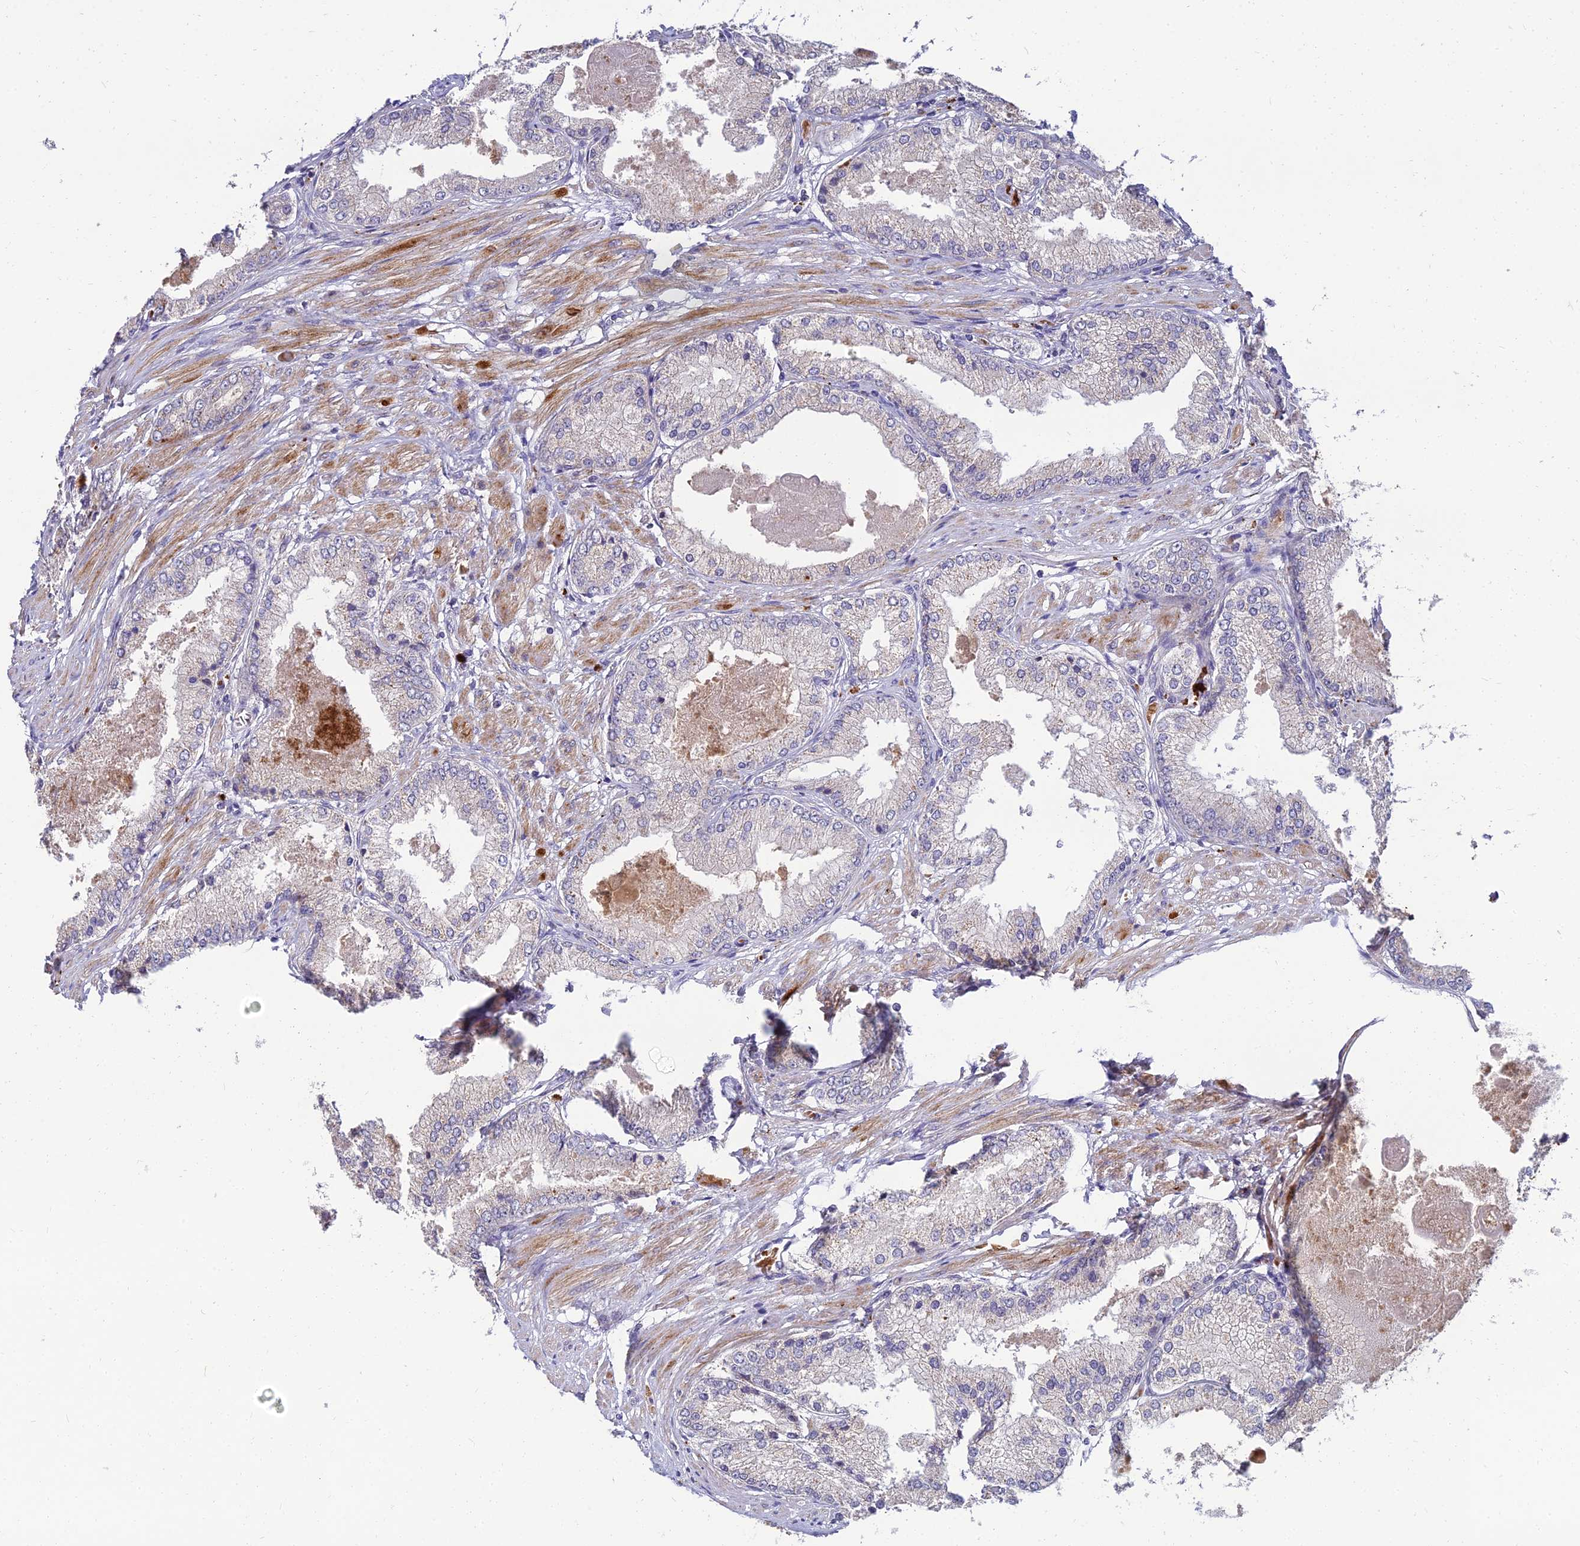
{"staining": {"intensity": "moderate", "quantity": "<25%", "location": "cytoplasmic/membranous"}, "tissue": "prostate cancer", "cell_type": "Tumor cells", "image_type": "cancer", "snomed": [{"axis": "morphology", "description": "Adenocarcinoma, Low grade"}, {"axis": "topography", "description": "Prostate"}], "caption": "Immunohistochemical staining of prostate cancer reveals low levels of moderate cytoplasmic/membranous positivity in about <25% of tumor cells. Nuclei are stained in blue.", "gene": "NPY", "patient": {"sex": "male", "age": 68}}